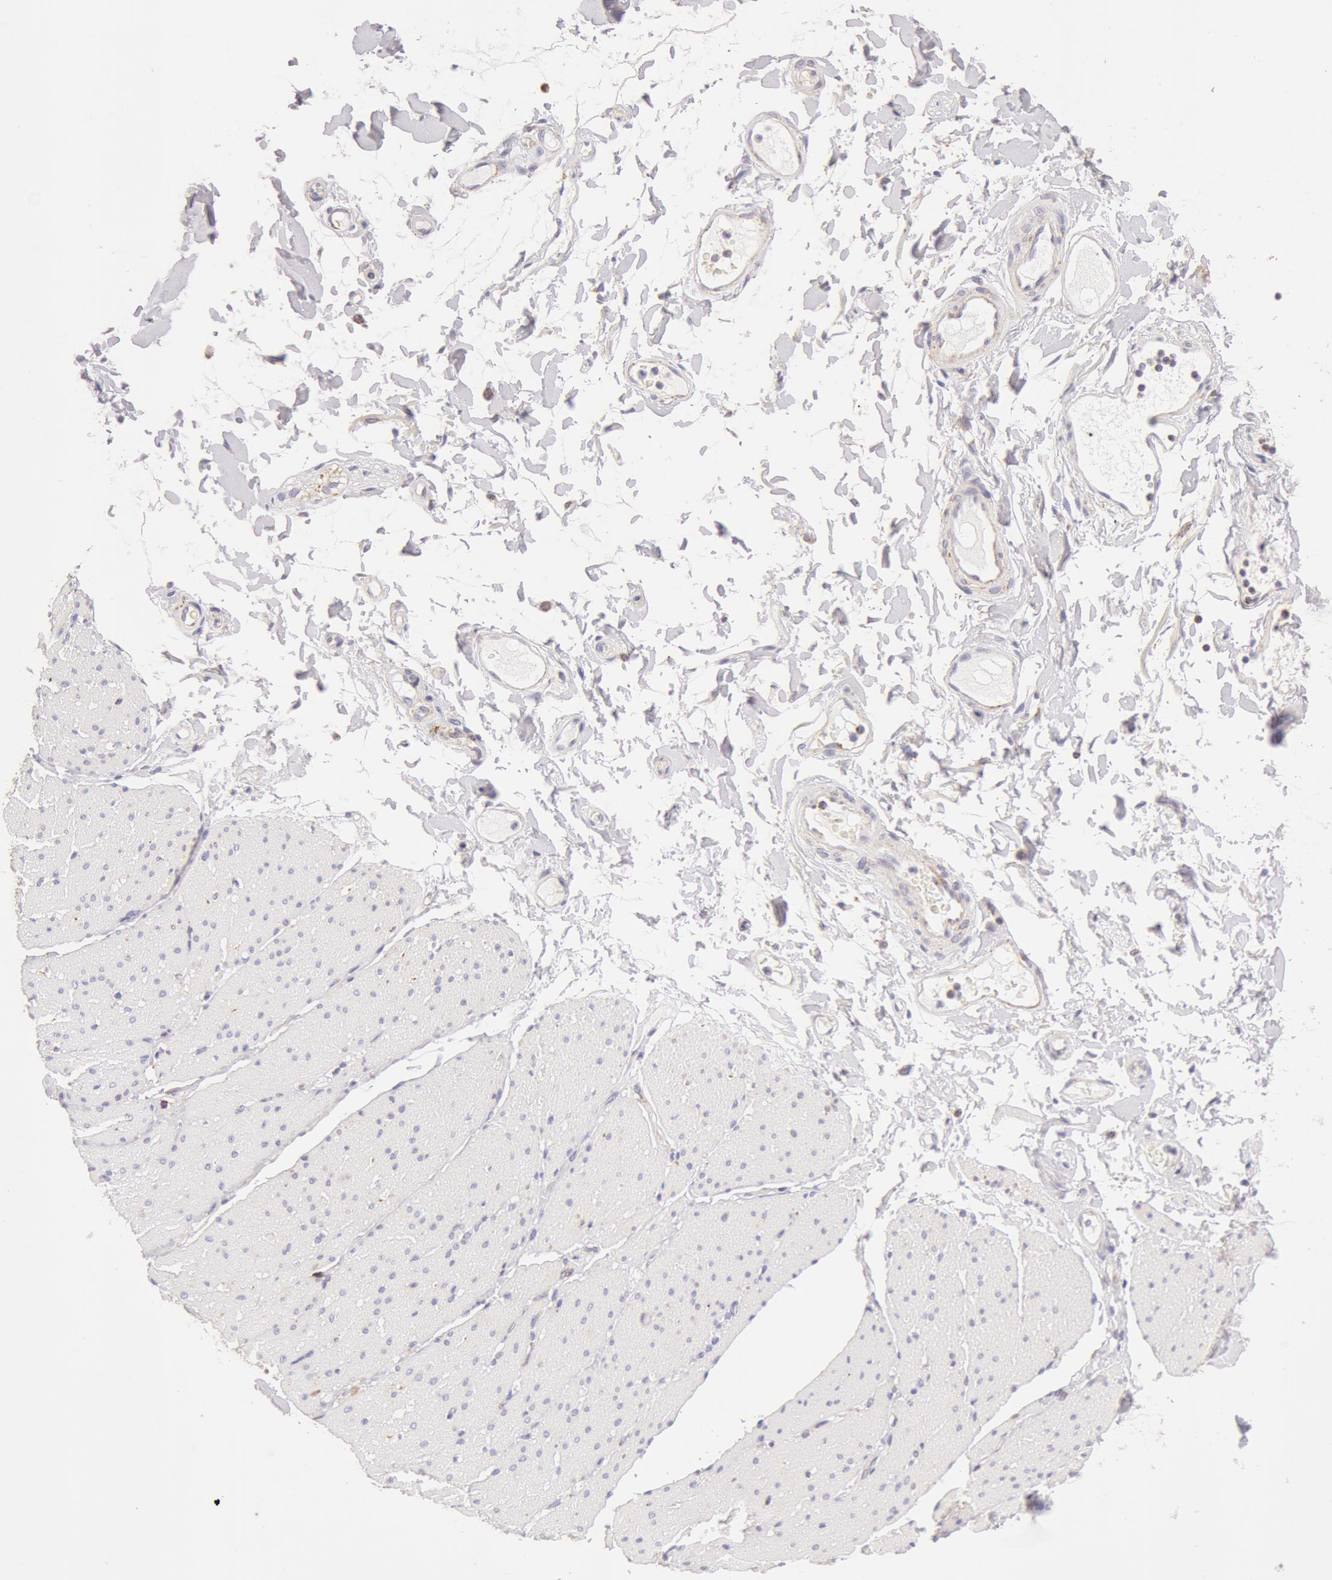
{"staining": {"intensity": "negative", "quantity": "none", "location": "none"}, "tissue": "adipose tissue", "cell_type": "Adipocytes", "image_type": "normal", "snomed": [{"axis": "morphology", "description": "Normal tissue, NOS"}, {"axis": "topography", "description": "Duodenum"}], "caption": "High magnification brightfield microscopy of unremarkable adipose tissue stained with DAB (brown) and counterstained with hematoxylin (blue): adipocytes show no significant expression. (DAB IHC with hematoxylin counter stain).", "gene": "ATP5F1B", "patient": {"sex": "male", "age": 63}}